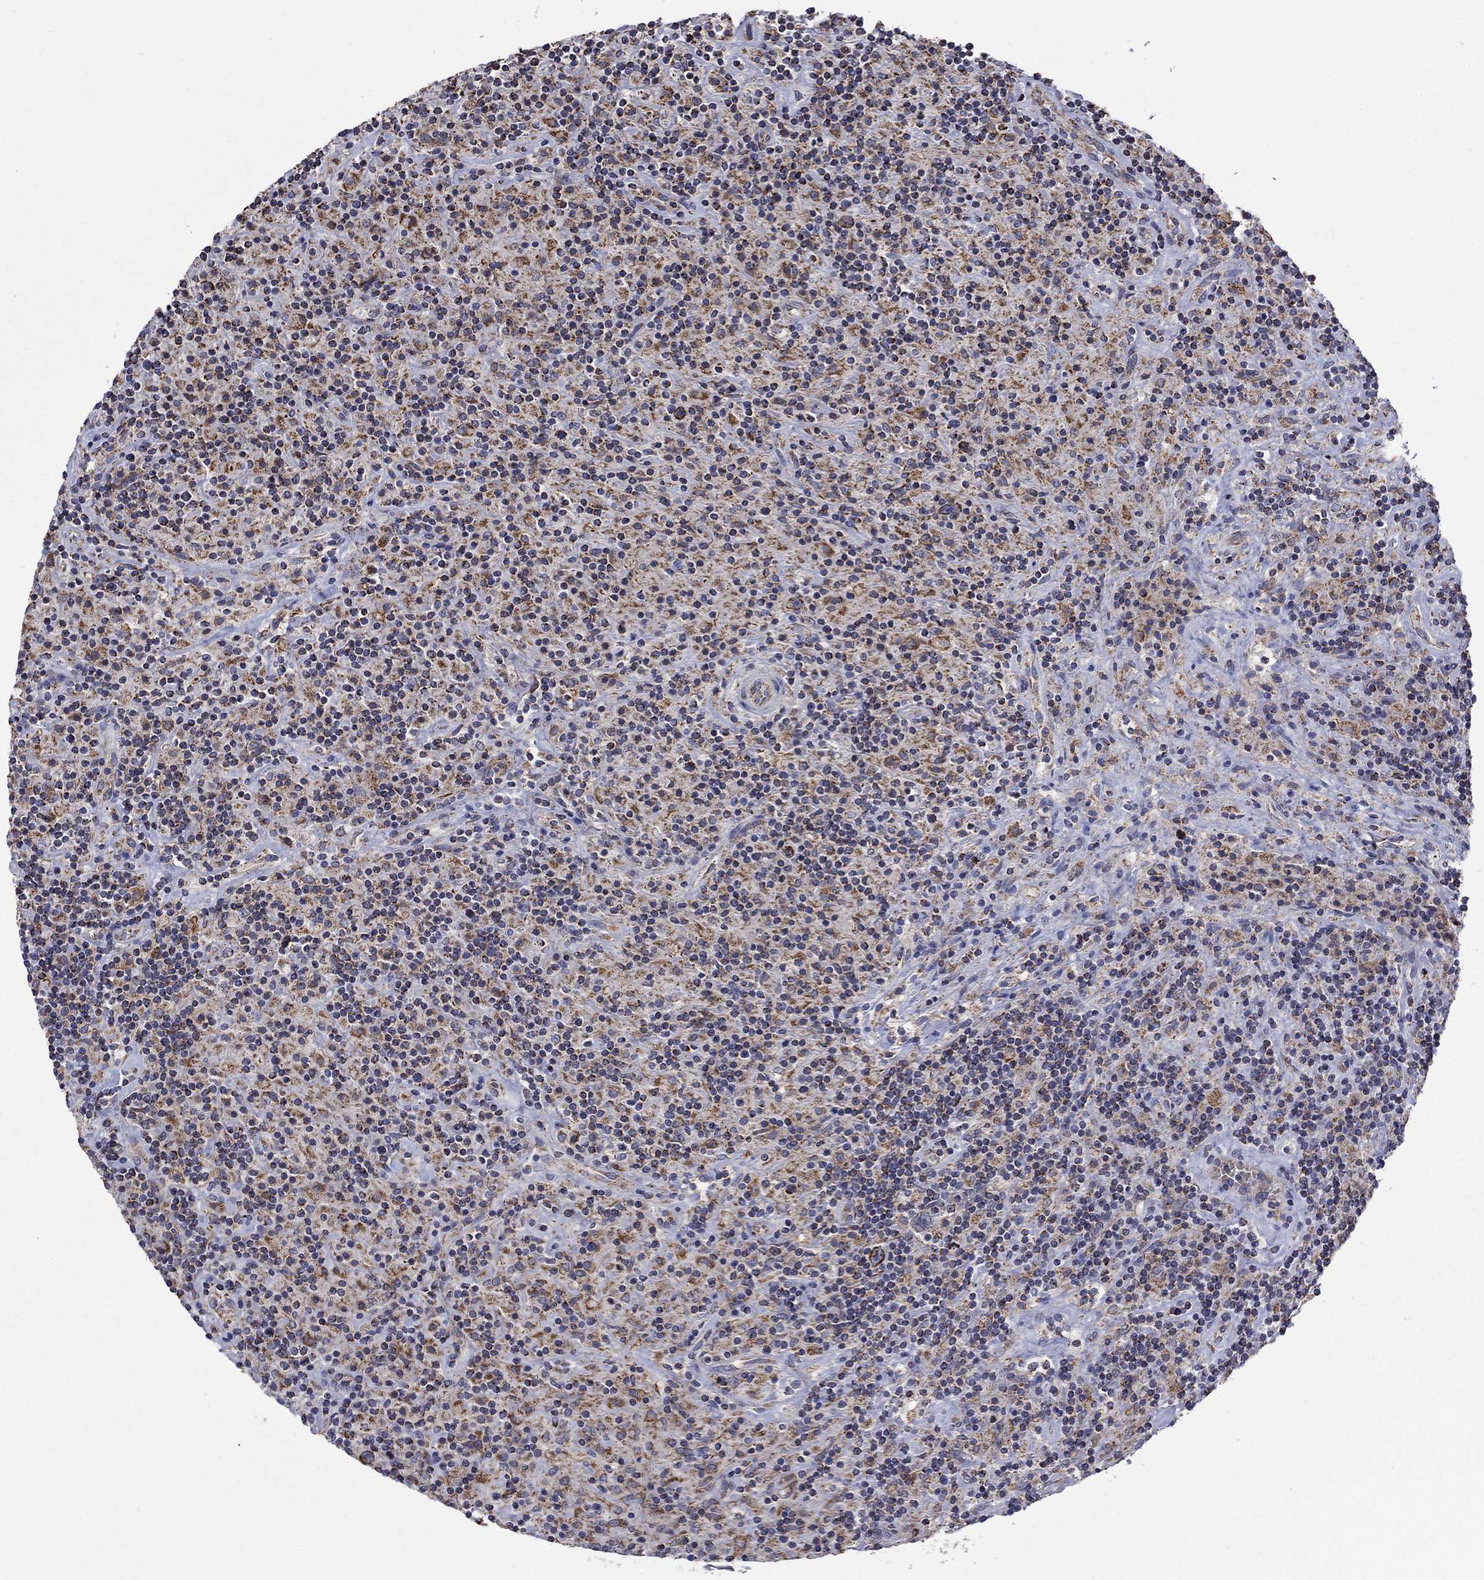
{"staining": {"intensity": "negative", "quantity": "none", "location": "none"}, "tissue": "lymphoma", "cell_type": "Tumor cells", "image_type": "cancer", "snomed": [{"axis": "morphology", "description": "Hodgkin's disease, NOS"}, {"axis": "topography", "description": "Lymph node"}], "caption": "This is a photomicrograph of immunohistochemistry staining of Hodgkin's disease, which shows no expression in tumor cells. (DAB (3,3'-diaminobenzidine) immunohistochemistry (IHC) with hematoxylin counter stain).", "gene": "HPS5", "patient": {"sex": "male", "age": 70}}